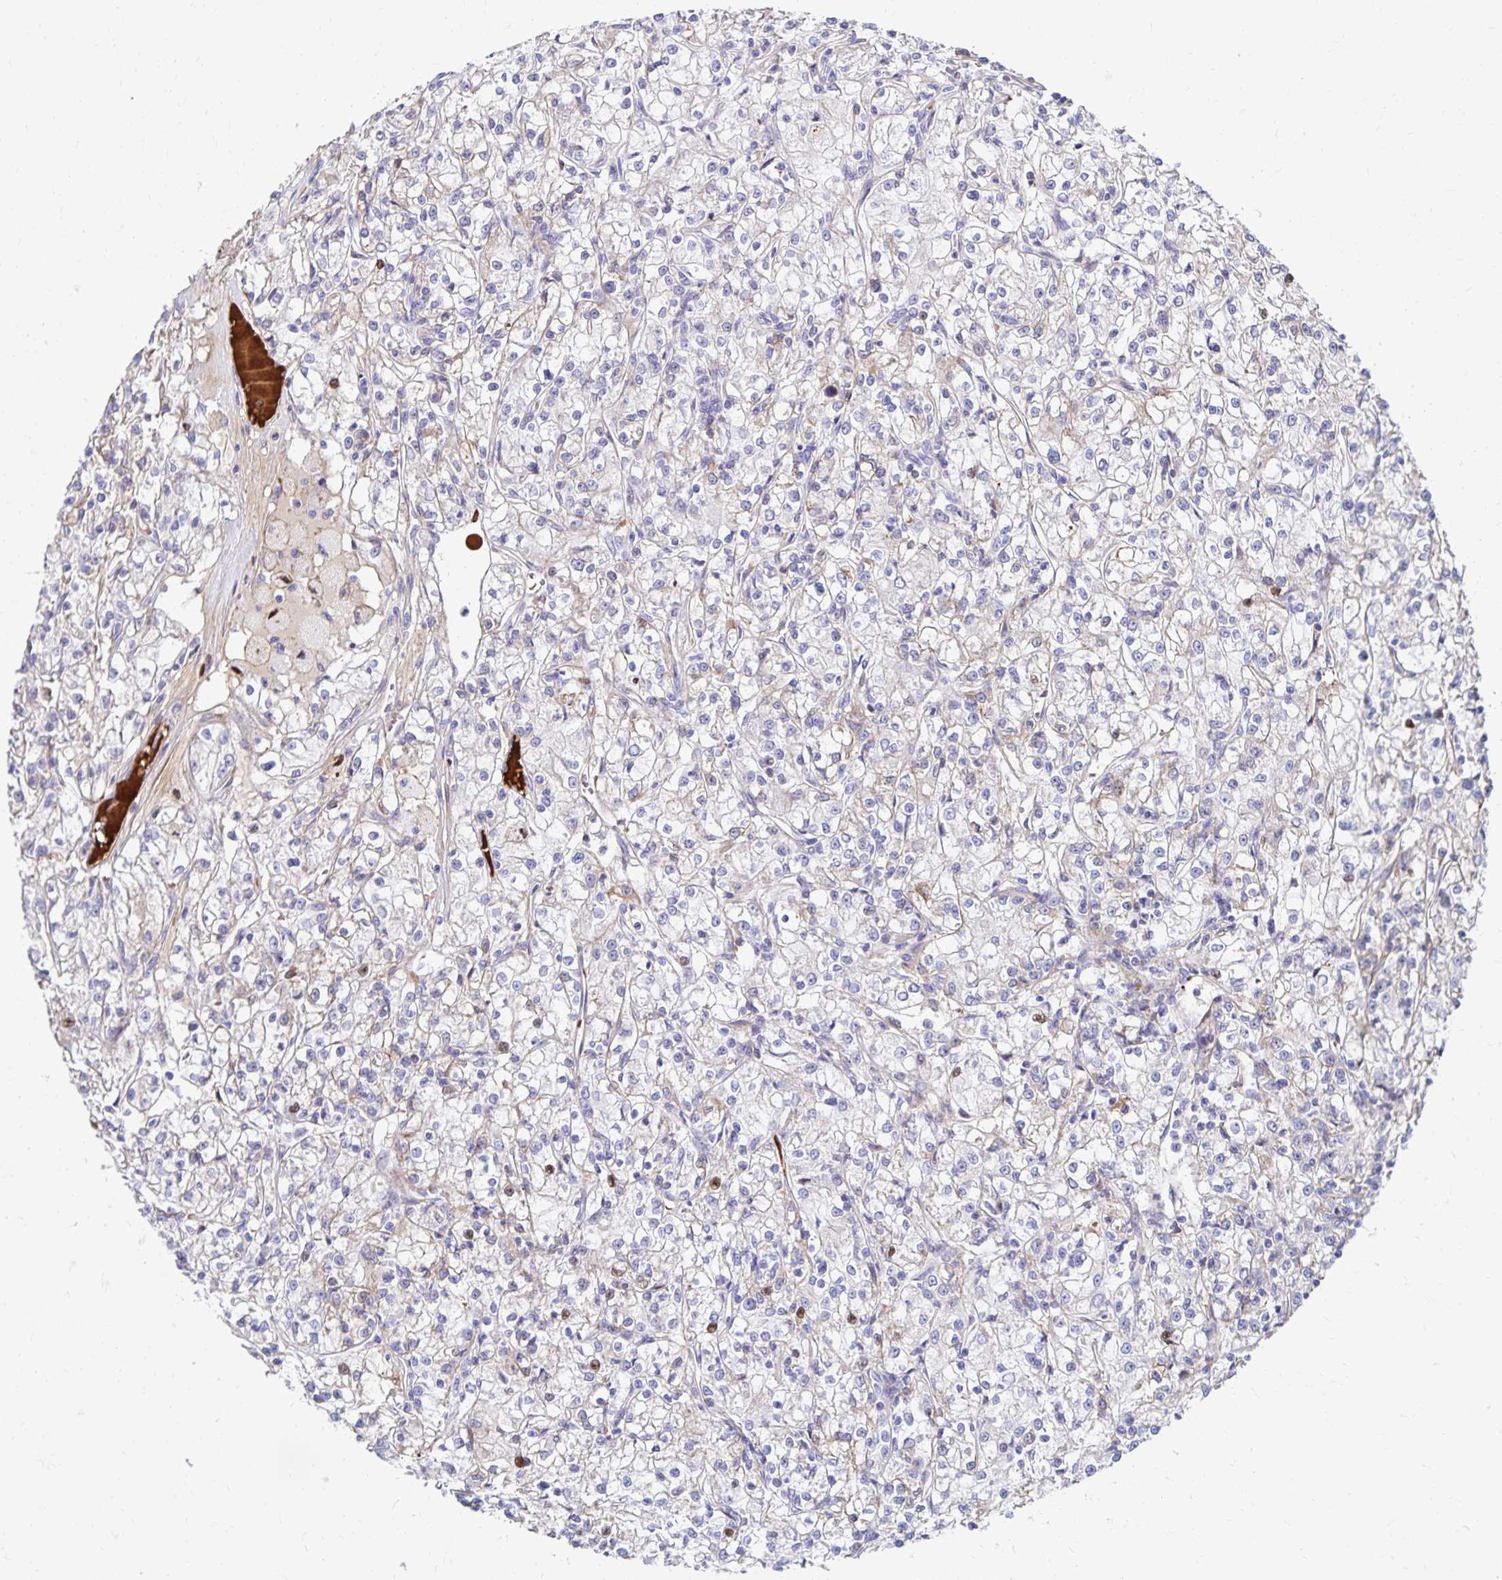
{"staining": {"intensity": "weak", "quantity": "<25%", "location": "cytoplasmic/membranous"}, "tissue": "renal cancer", "cell_type": "Tumor cells", "image_type": "cancer", "snomed": [{"axis": "morphology", "description": "Adenocarcinoma, NOS"}, {"axis": "topography", "description": "Kidney"}], "caption": "Renal cancer (adenocarcinoma) was stained to show a protein in brown. There is no significant positivity in tumor cells. (DAB immunohistochemistry (IHC) with hematoxylin counter stain).", "gene": "NECAP1", "patient": {"sex": "female", "age": 59}}